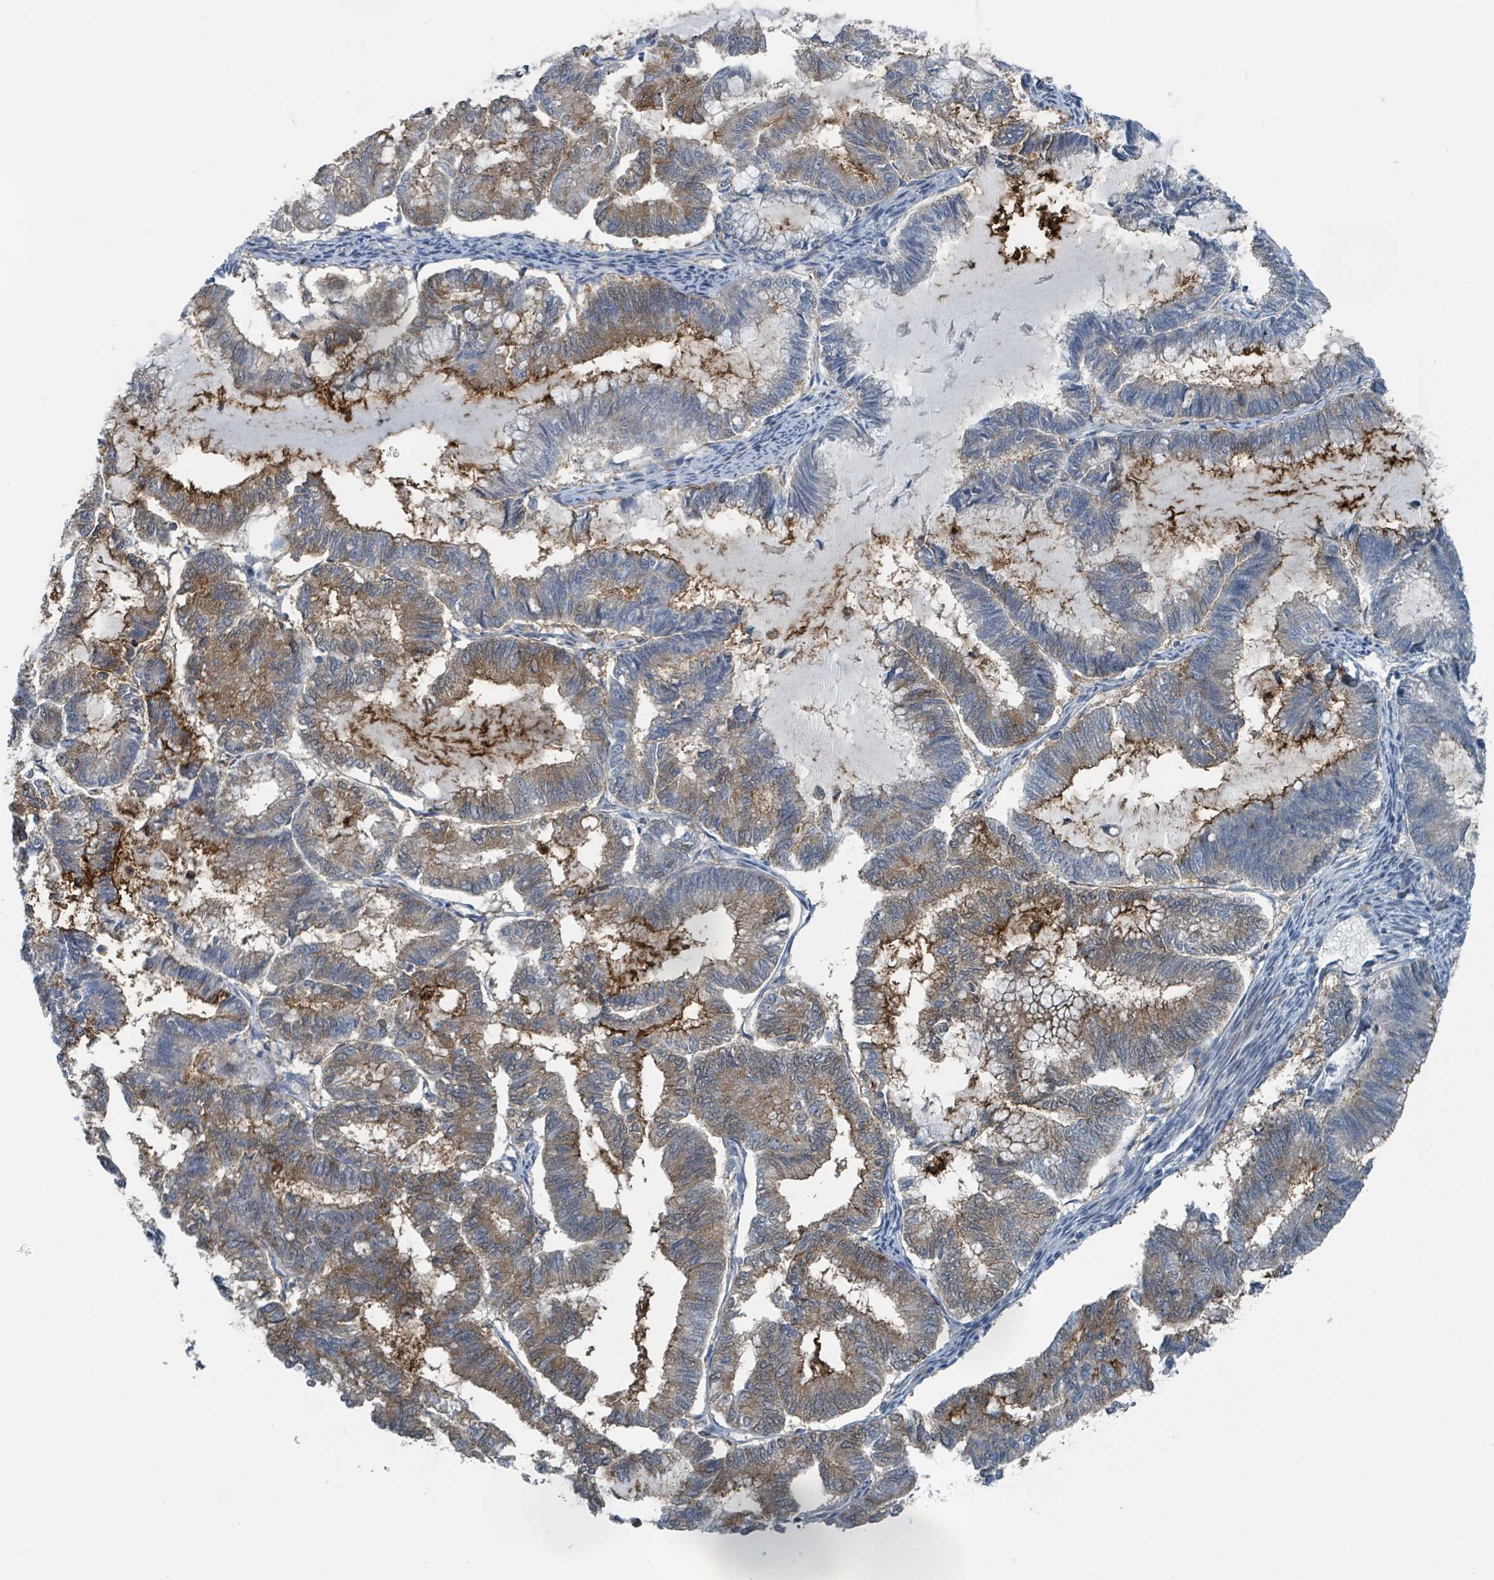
{"staining": {"intensity": "moderate", "quantity": "25%-75%", "location": "cytoplasmic/membranous"}, "tissue": "endometrial cancer", "cell_type": "Tumor cells", "image_type": "cancer", "snomed": [{"axis": "morphology", "description": "Adenocarcinoma, NOS"}, {"axis": "topography", "description": "Endometrium"}], "caption": "This micrograph displays endometrial cancer stained with immunohistochemistry (IHC) to label a protein in brown. The cytoplasmic/membranous of tumor cells show moderate positivity for the protein. Nuclei are counter-stained blue.", "gene": "GOLGA7", "patient": {"sex": "female", "age": 79}}